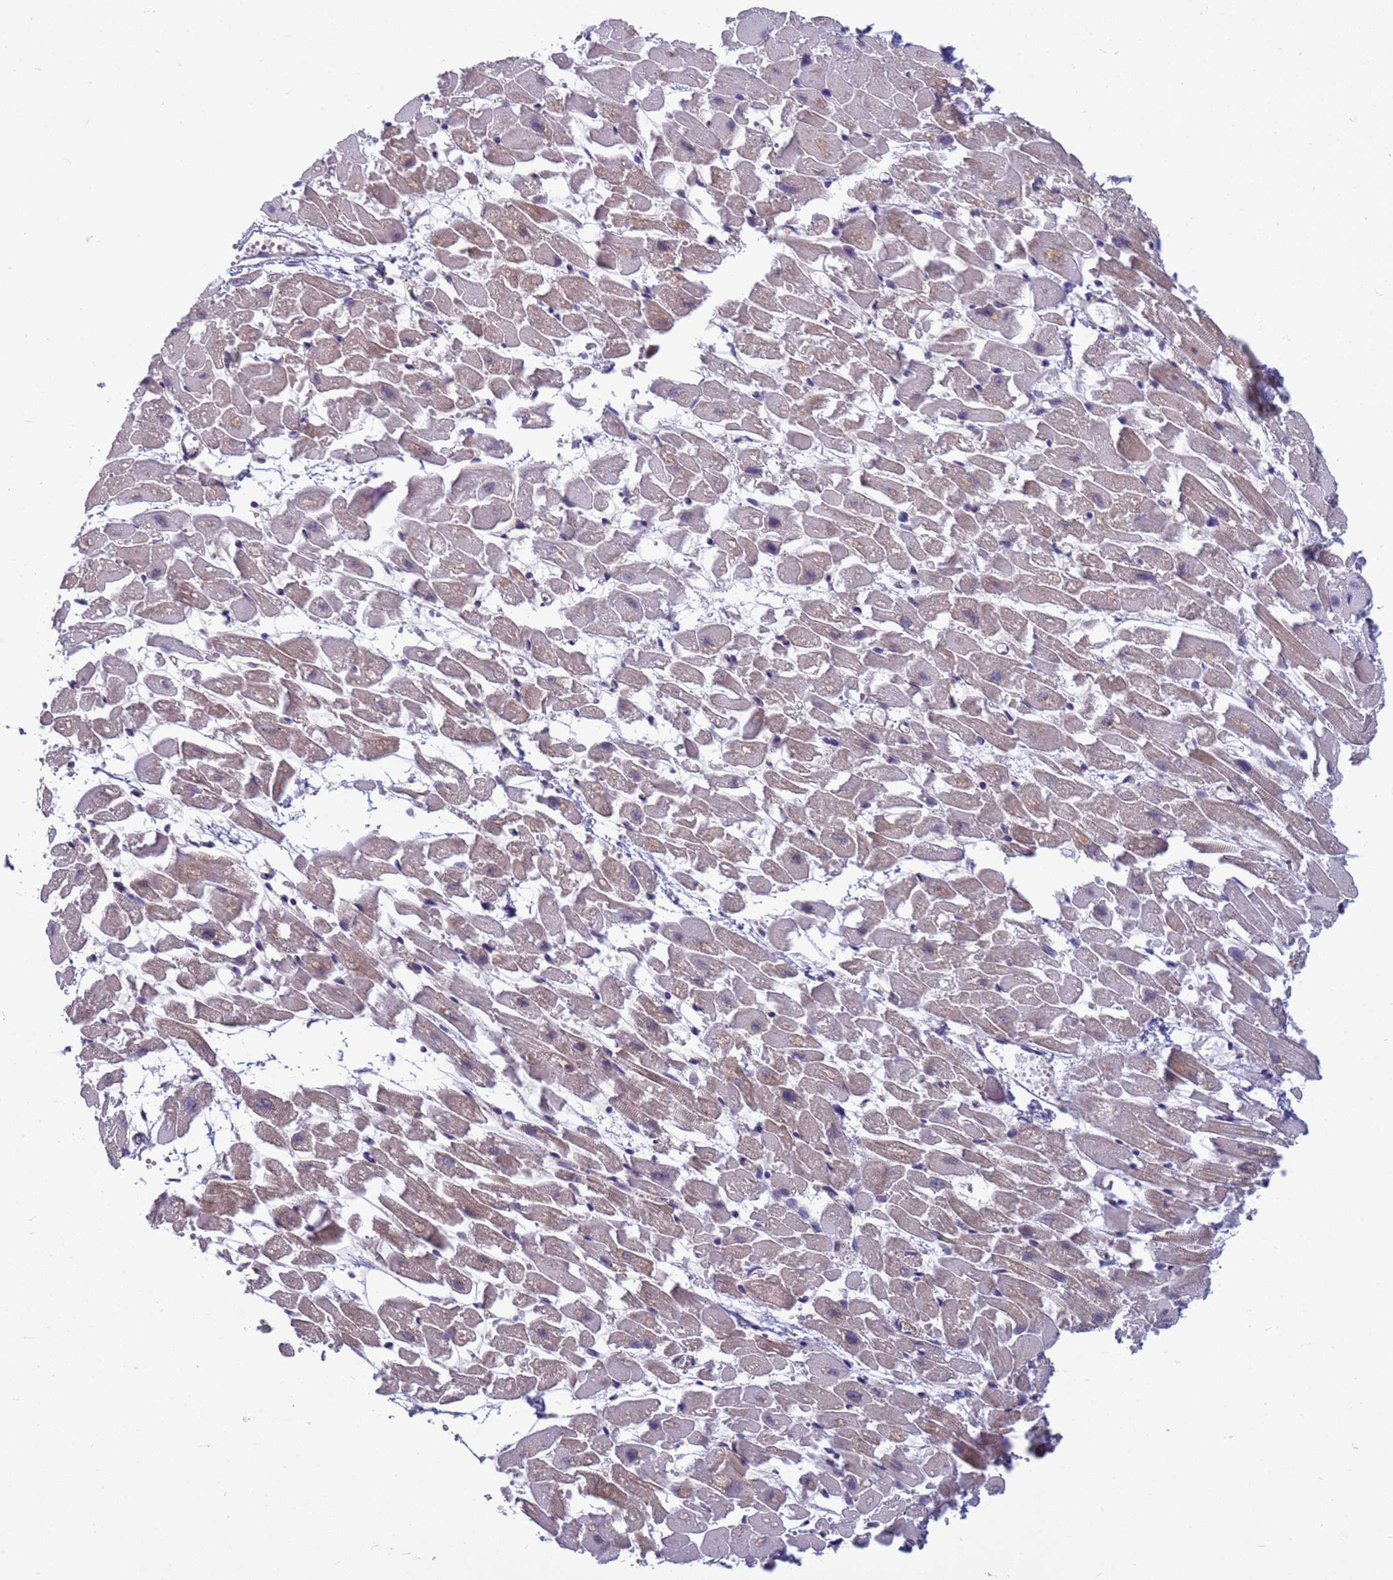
{"staining": {"intensity": "moderate", "quantity": "25%-75%", "location": "cytoplasmic/membranous,nuclear"}, "tissue": "heart muscle", "cell_type": "Cardiomyocytes", "image_type": "normal", "snomed": [{"axis": "morphology", "description": "Normal tissue, NOS"}, {"axis": "topography", "description": "Heart"}], "caption": "A histopathology image of human heart muscle stained for a protein displays moderate cytoplasmic/membranous,nuclear brown staining in cardiomyocytes. (brown staining indicates protein expression, while blue staining denotes nuclei).", "gene": "NSL1", "patient": {"sex": "female", "age": 64}}